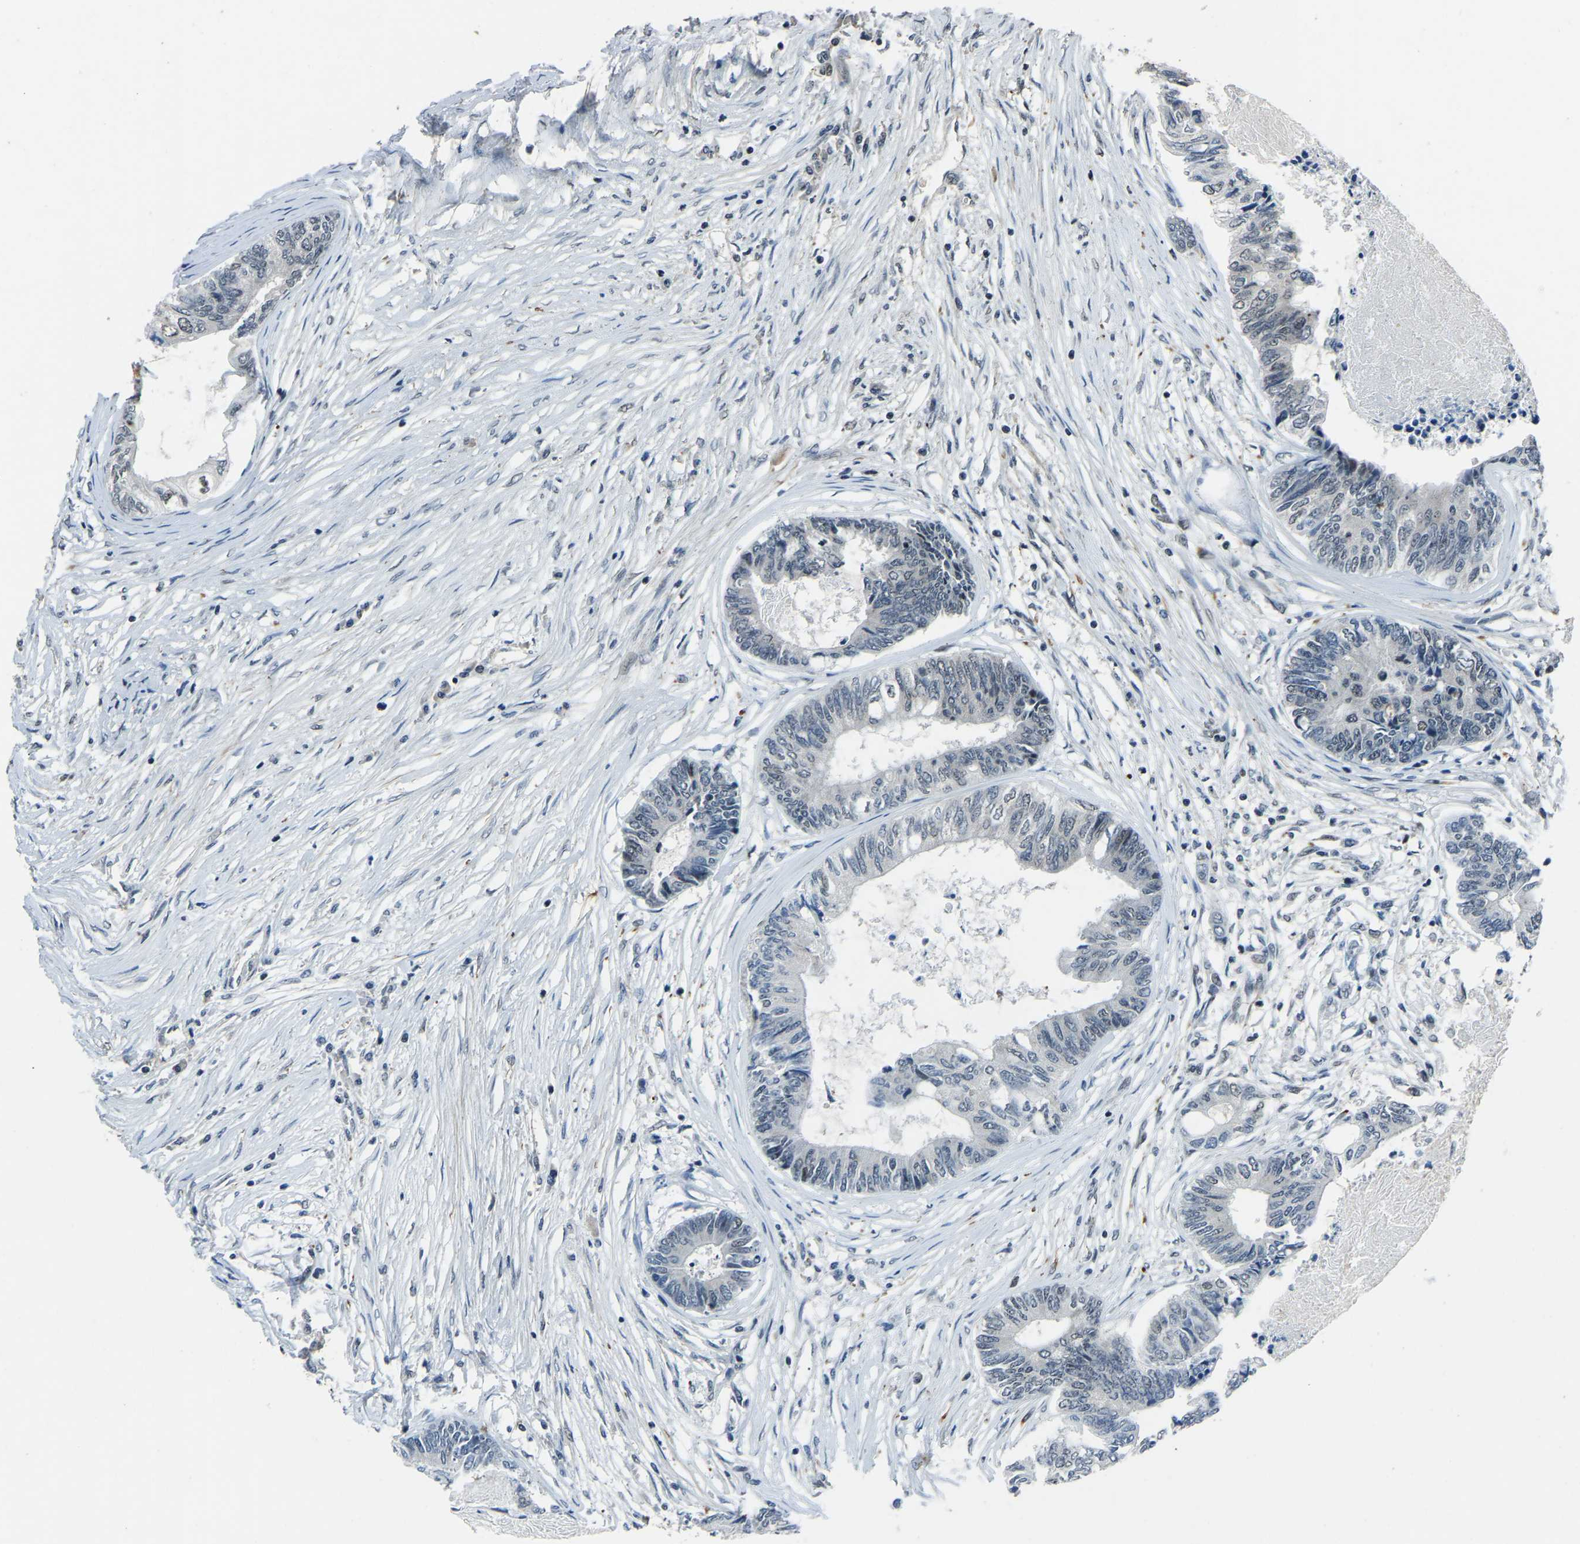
{"staining": {"intensity": "weak", "quantity": "25%-75%", "location": "nuclear"}, "tissue": "colorectal cancer", "cell_type": "Tumor cells", "image_type": "cancer", "snomed": [{"axis": "morphology", "description": "Adenocarcinoma, NOS"}, {"axis": "topography", "description": "Rectum"}], "caption": "Immunohistochemistry (DAB (3,3'-diaminobenzidine)) staining of human colorectal cancer (adenocarcinoma) demonstrates weak nuclear protein expression in approximately 25%-75% of tumor cells.", "gene": "PRCC", "patient": {"sex": "male", "age": 63}}